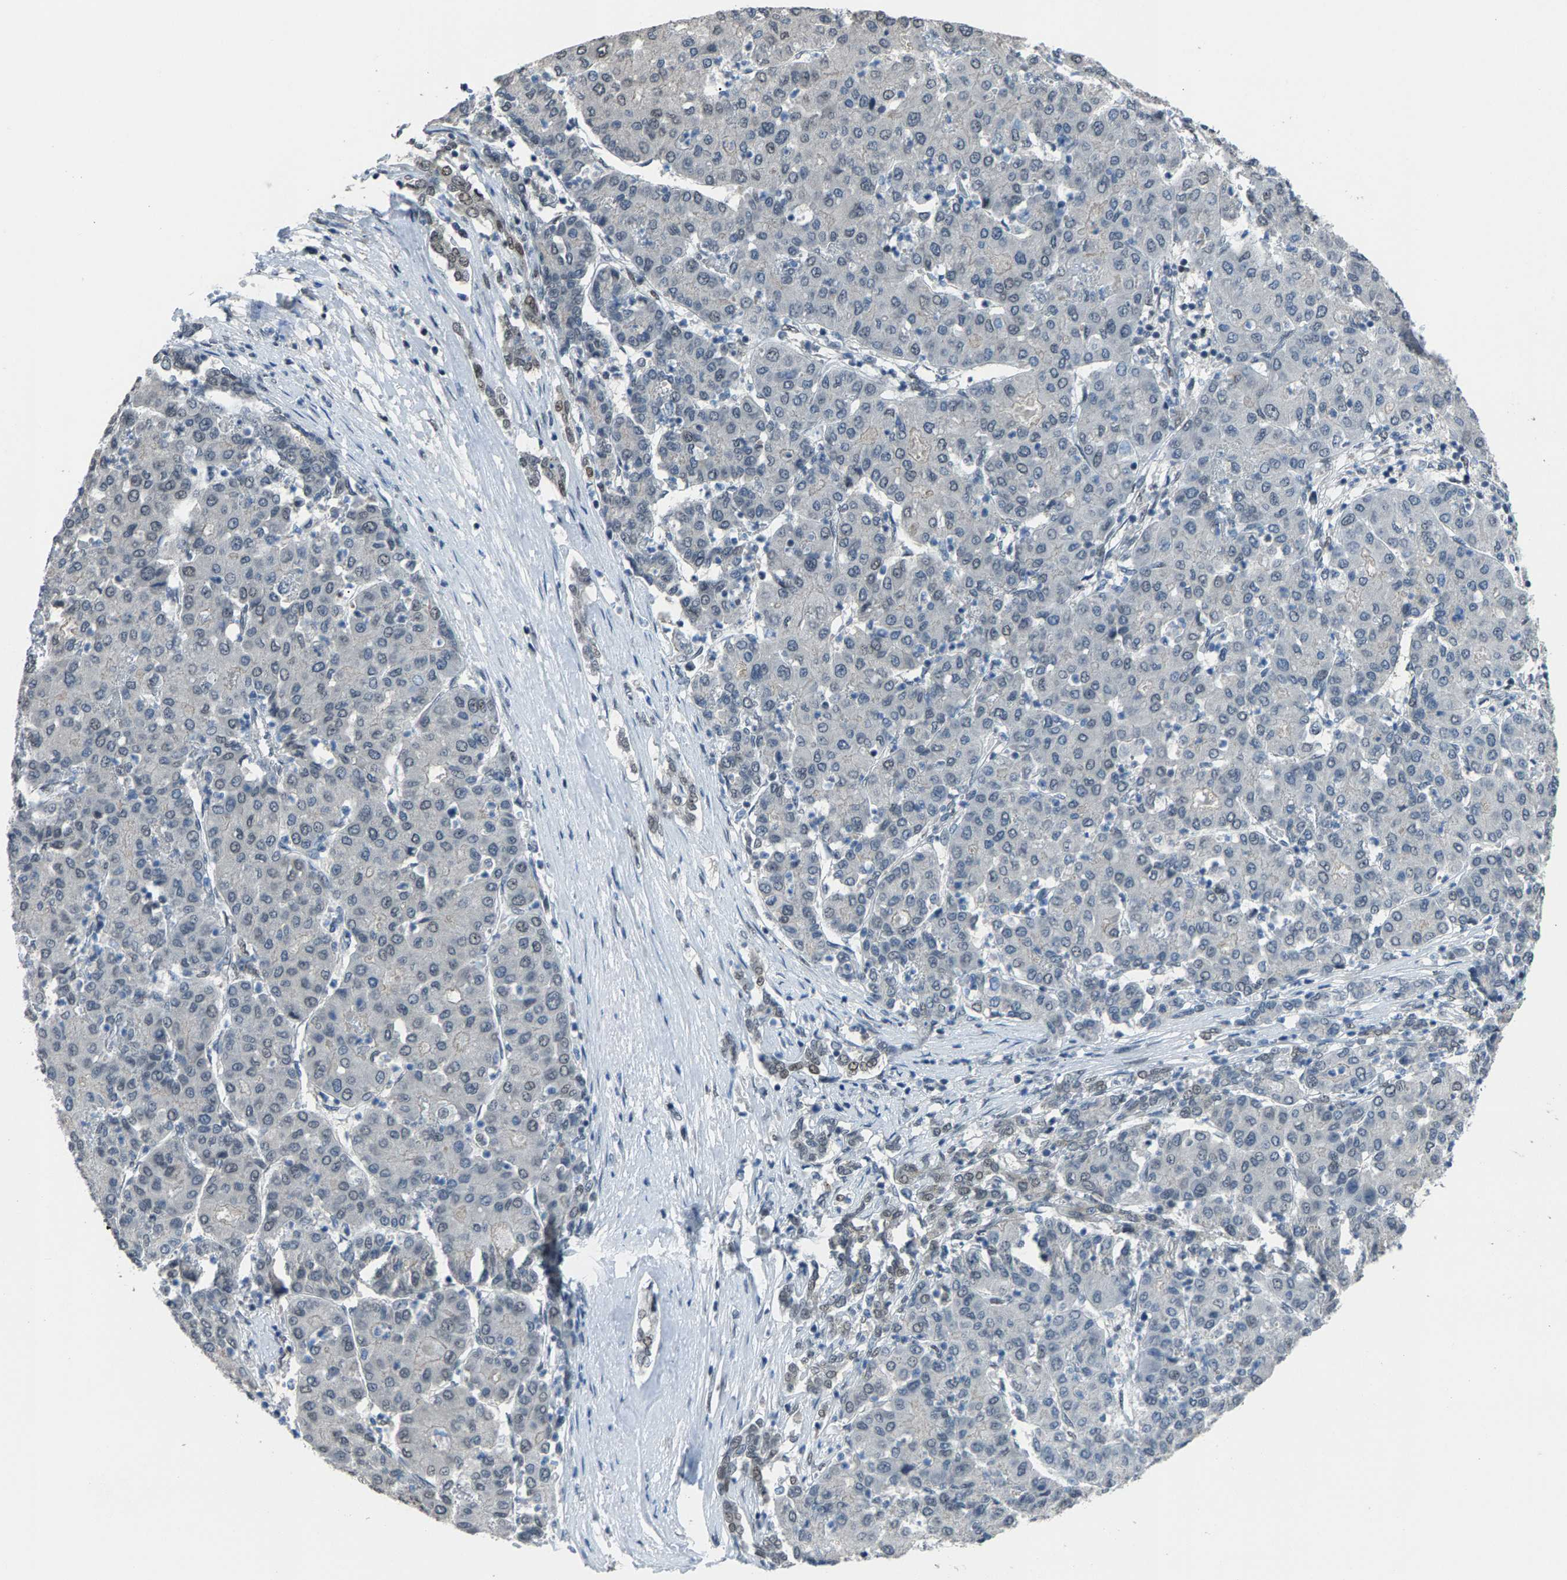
{"staining": {"intensity": "negative", "quantity": "none", "location": "none"}, "tissue": "liver cancer", "cell_type": "Tumor cells", "image_type": "cancer", "snomed": [{"axis": "morphology", "description": "Carcinoma, Hepatocellular, NOS"}, {"axis": "topography", "description": "Liver"}], "caption": "High magnification brightfield microscopy of liver cancer (hepatocellular carcinoma) stained with DAB (brown) and counterstained with hematoxylin (blue): tumor cells show no significant expression.", "gene": "ZNF276", "patient": {"sex": "male", "age": 65}}